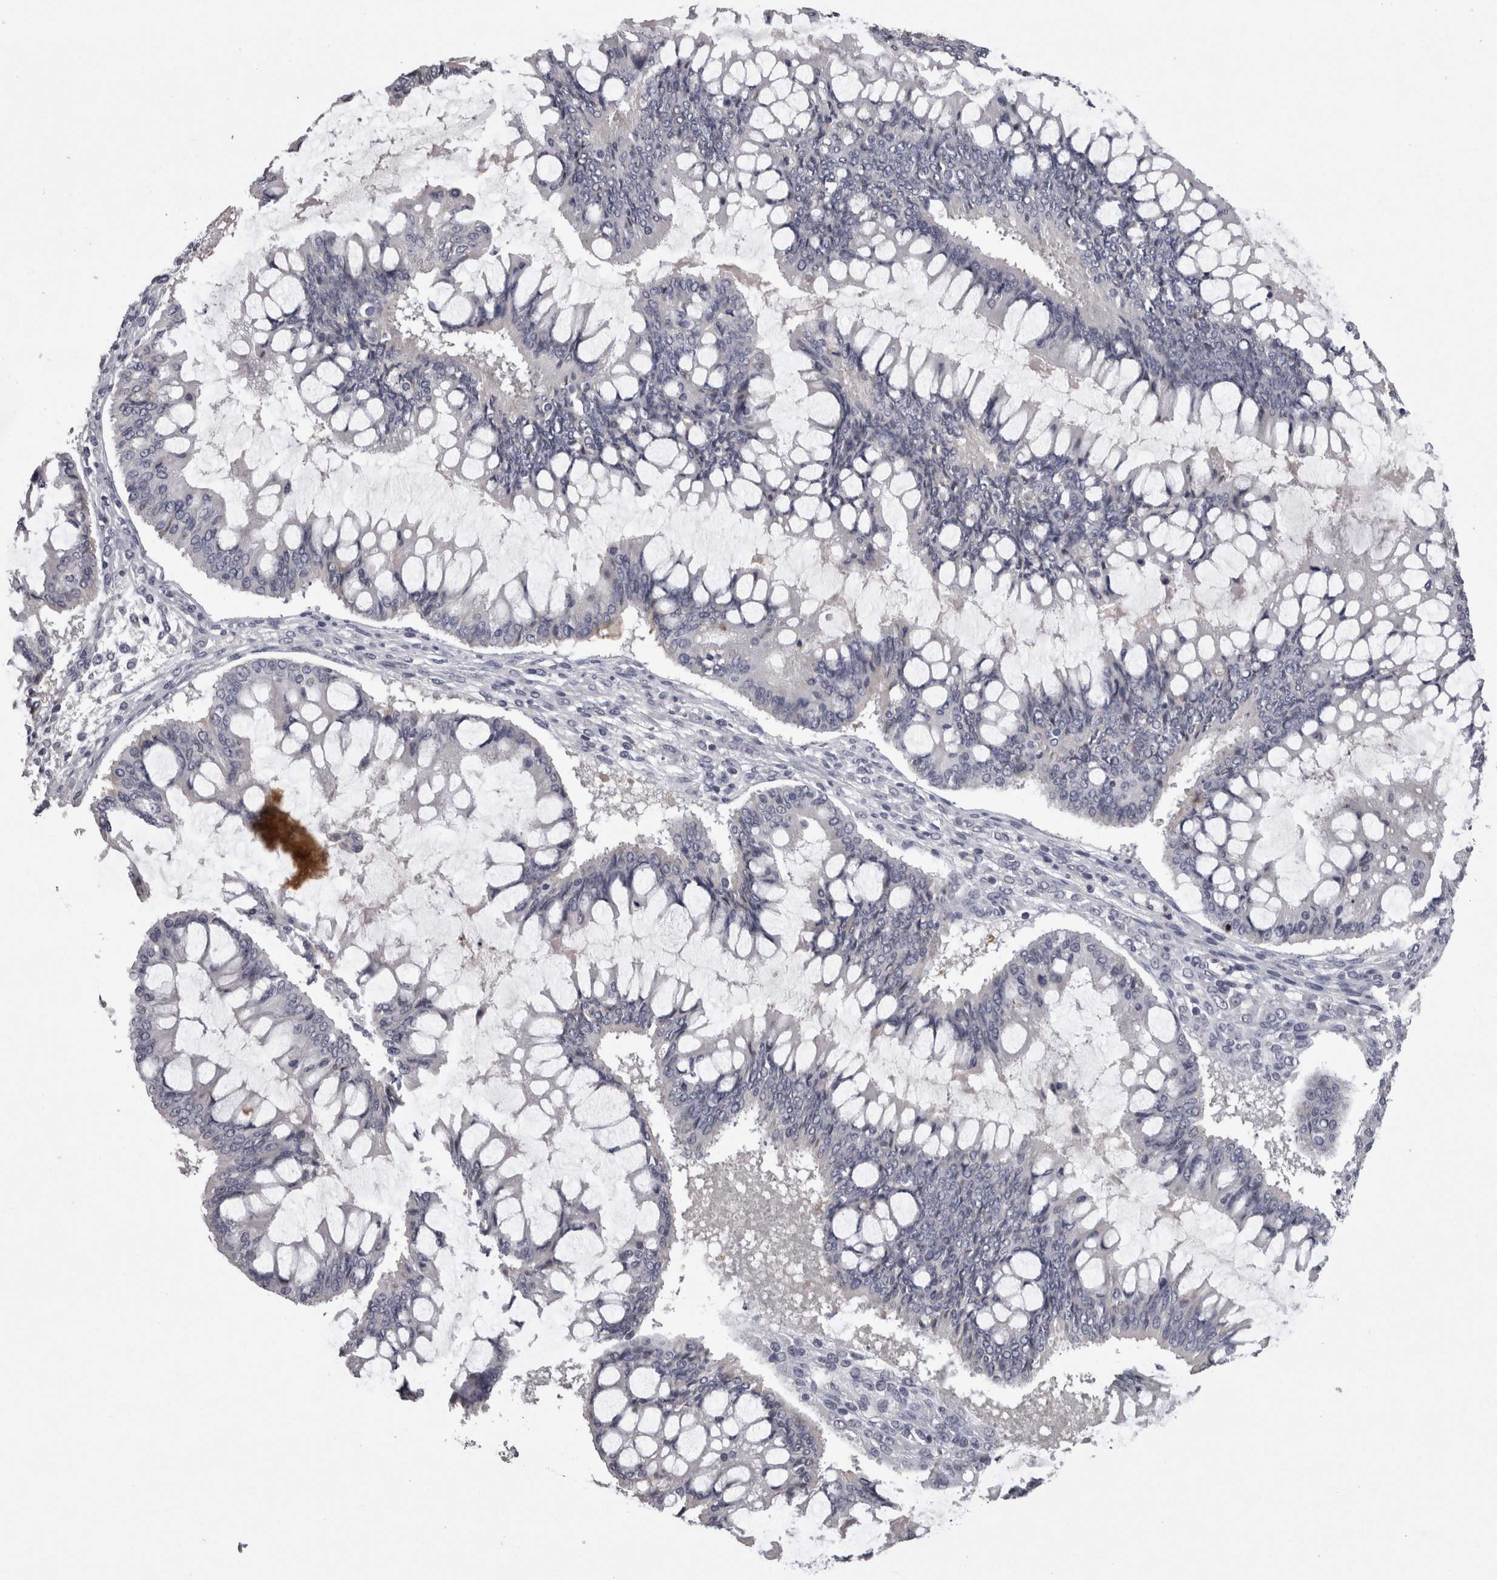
{"staining": {"intensity": "negative", "quantity": "none", "location": "none"}, "tissue": "ovarian cancer", "cell_type": "Tumor cells", "image_type": "cancer", "snomed": [{"axis": "morphology", "description": "Cystadenocarcinoma, mucinous, NOS"}, {"axis": "topography", "description": "Ovary"}], "caption": "Tumor cells show no significant positivity in ovarian cancer.", "gene": "PON3", "patient": {"sex": "female", "age": 73}}